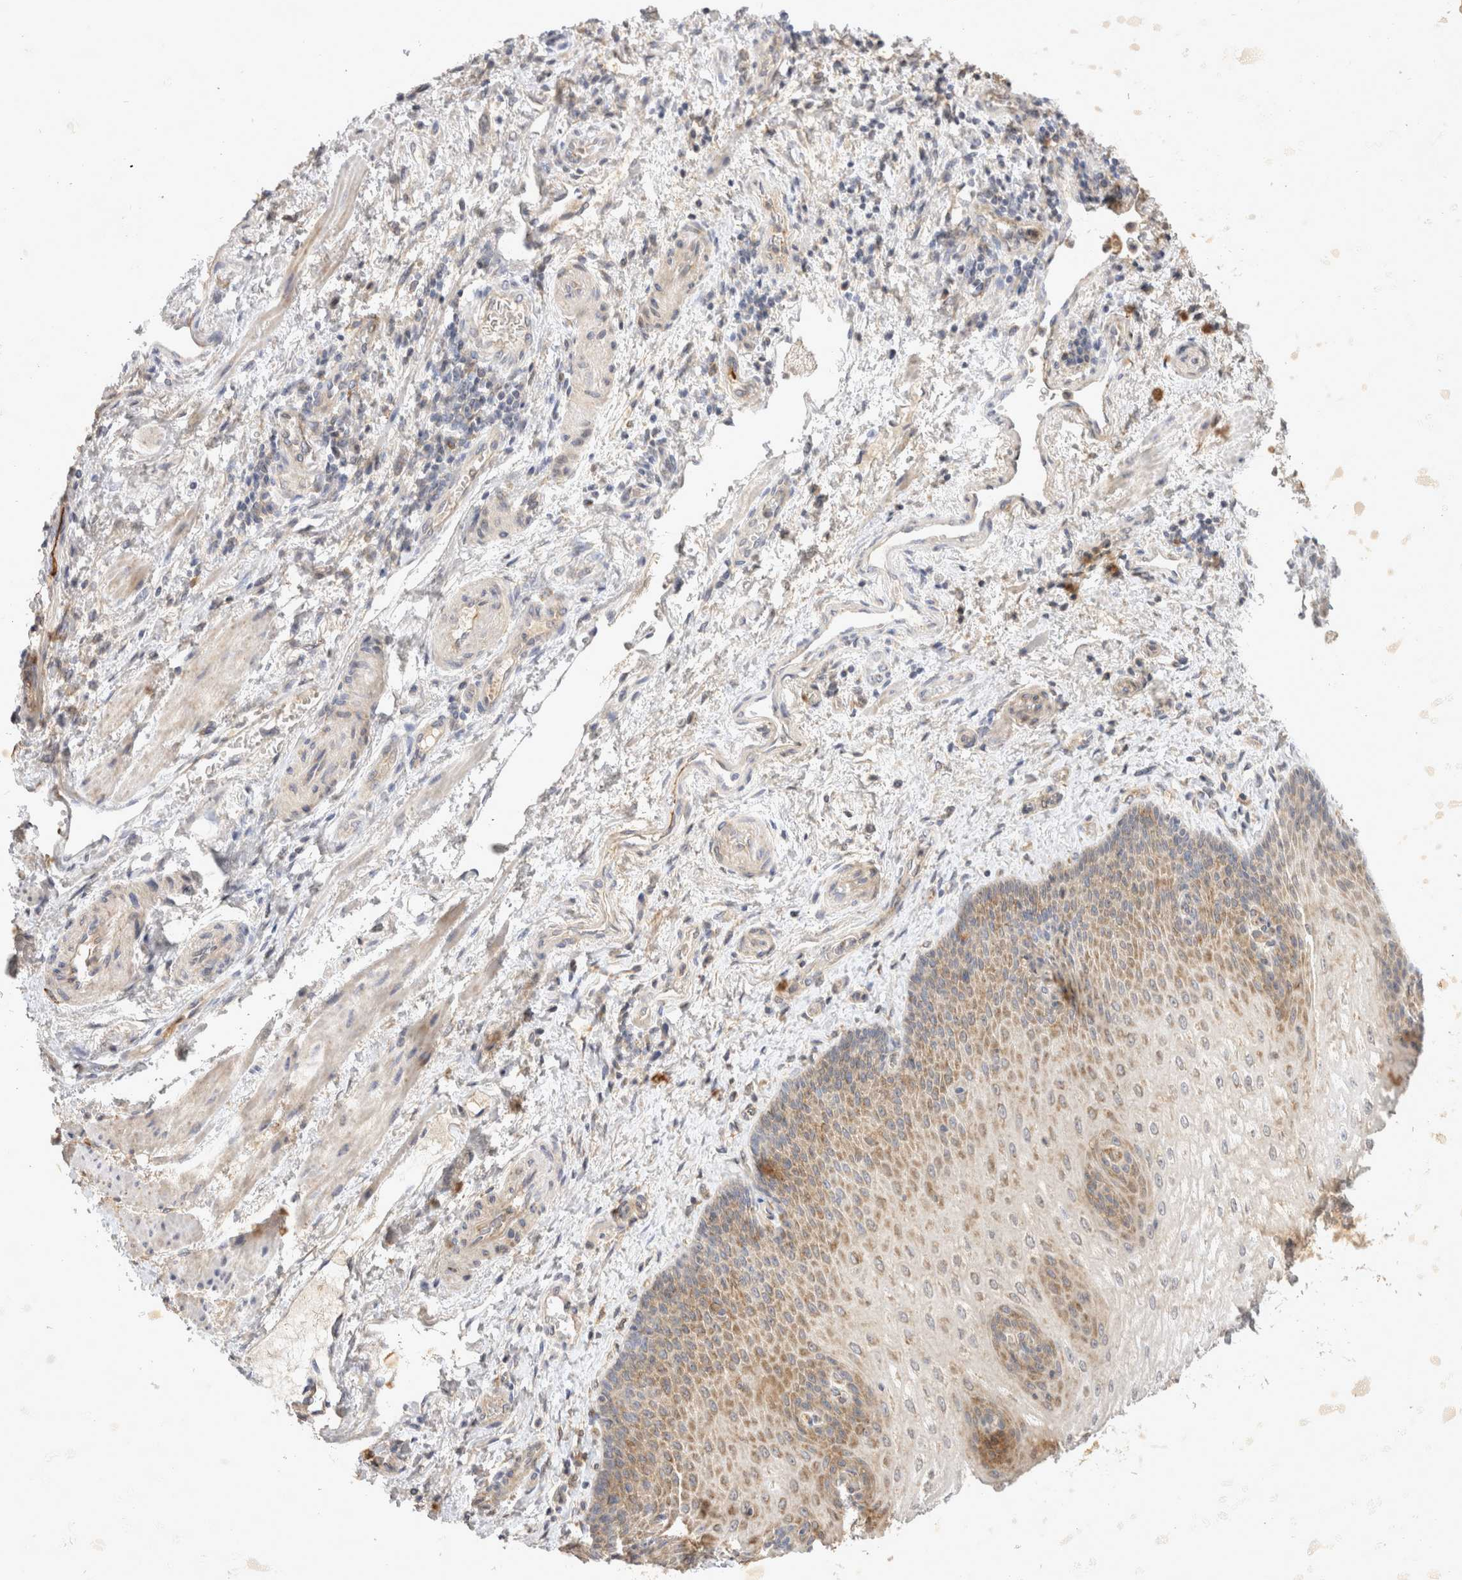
{"staining": {"intensity": "moderate", "quantity": "25%-75%", "location": "cytoplasmic/membranous"}, "tissue": "esophagus", "cell_type": "Squamous epithelial cells", "image_type": "normal", "snomed": [{"axis": "morphology", "description": "Normal tissue, NOS"}, {"axis": "topography", "description": "Esophagus"}], "caption": "This is an image of IHC staining of normal esophagus, which shows moderate expression in the cytoplasmic/membranous of squamous epithelial cells.", "gene": "EIF4G3", "patient": {"sex": "male", "age": 54}}